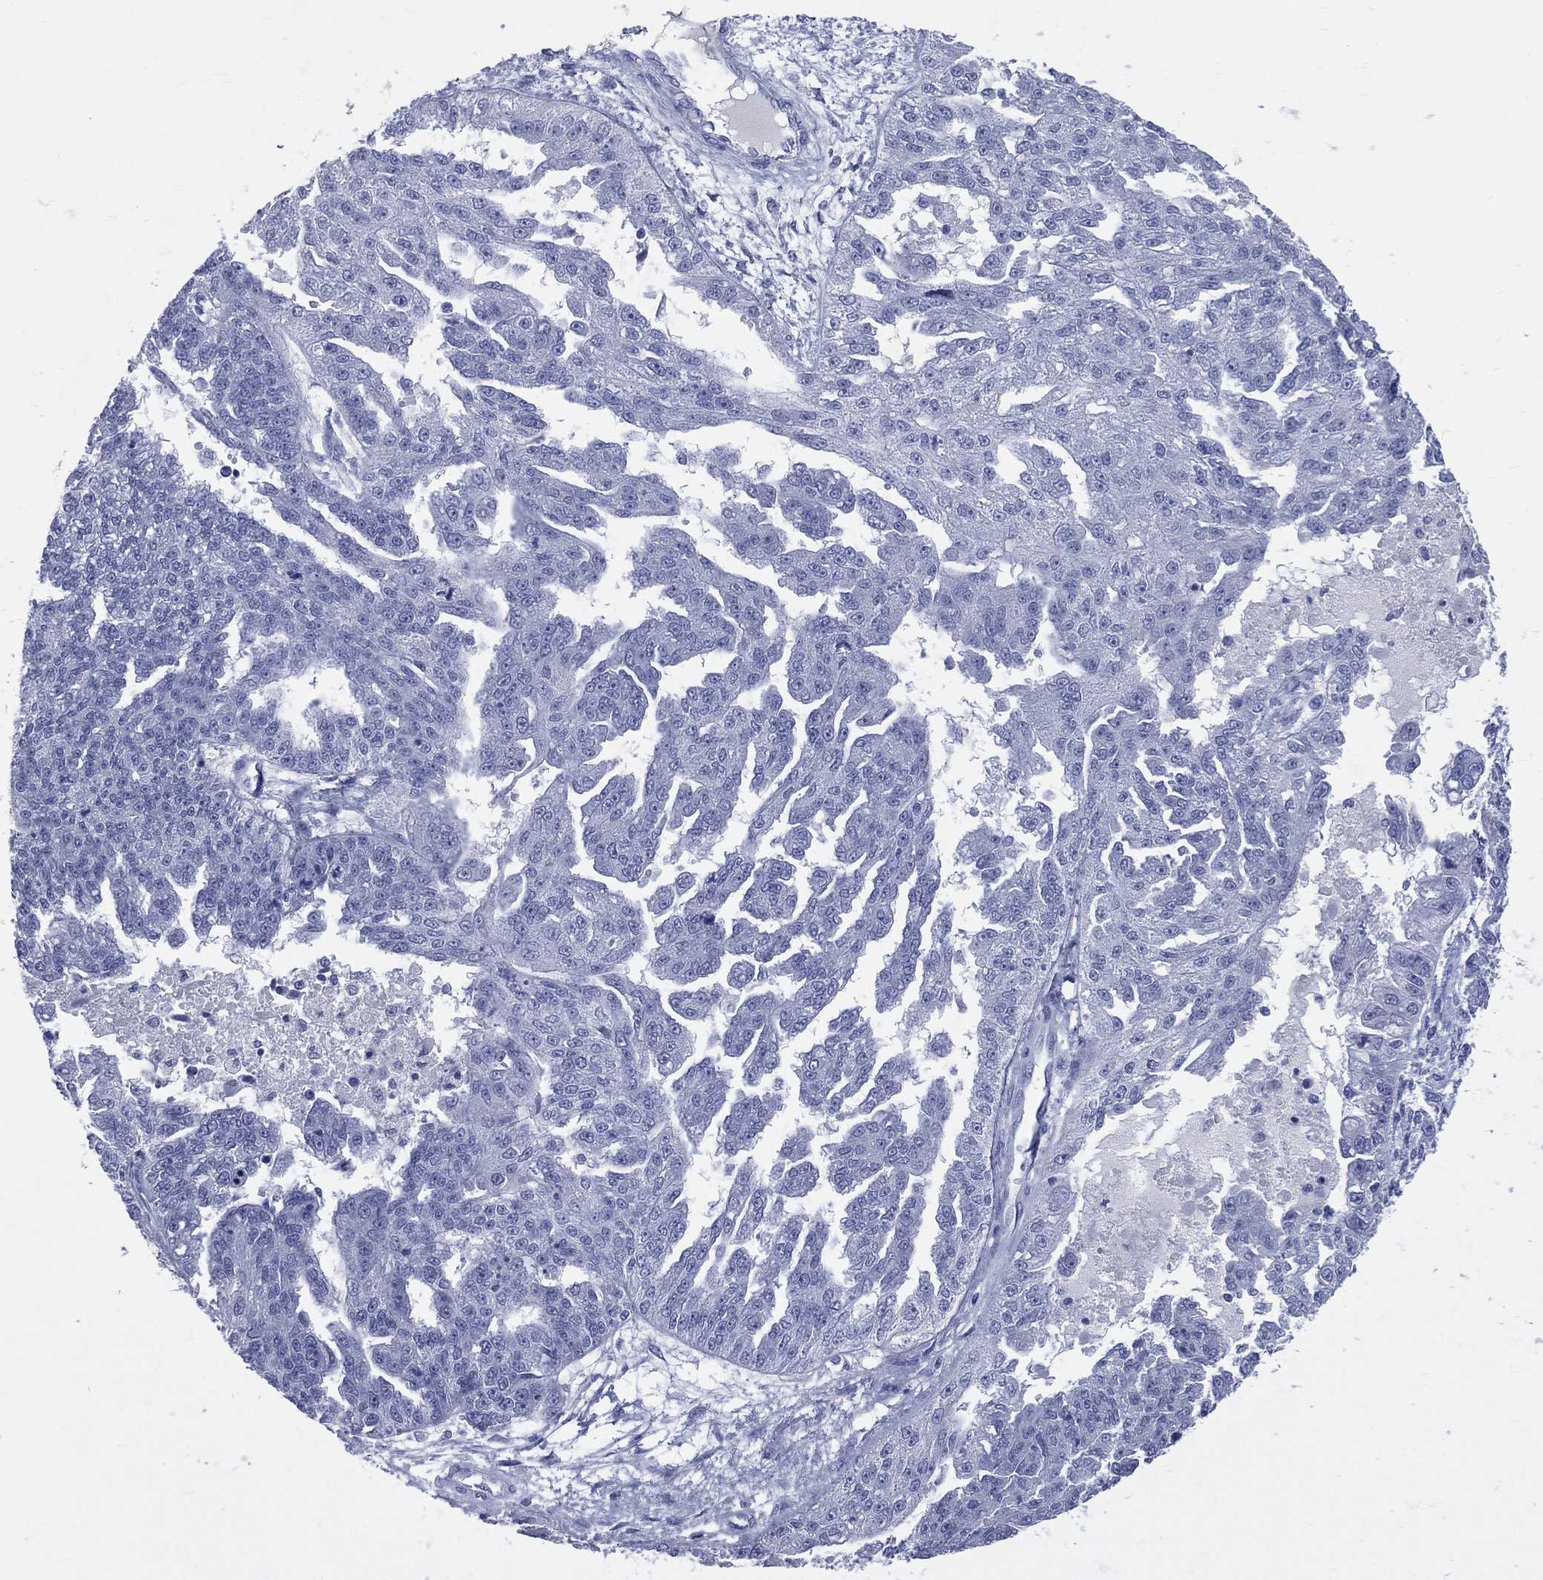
{"staining": {"intensity": "negative", "quantity": "none", "location": "none"}, "tissue": "ovarian cancer", "cell_type": "Tumor cells", "image_type": "cancer", "snomed": [{"axis": "morphology", "description": "Cystadenocarcinoma, serous, NOS"}, {"axis": "topography", "description": "Ovary"}], "caption": "The immunohistochemistry (IHC) photomicrograph has no significant expression in tumor cells of serous cystadenocarcinoma (ovarian) tissue. (DAB immunohistochemistry, high magnification).", "gene": "CYLC1", "patient": {"sex": "female", "age": 58}}